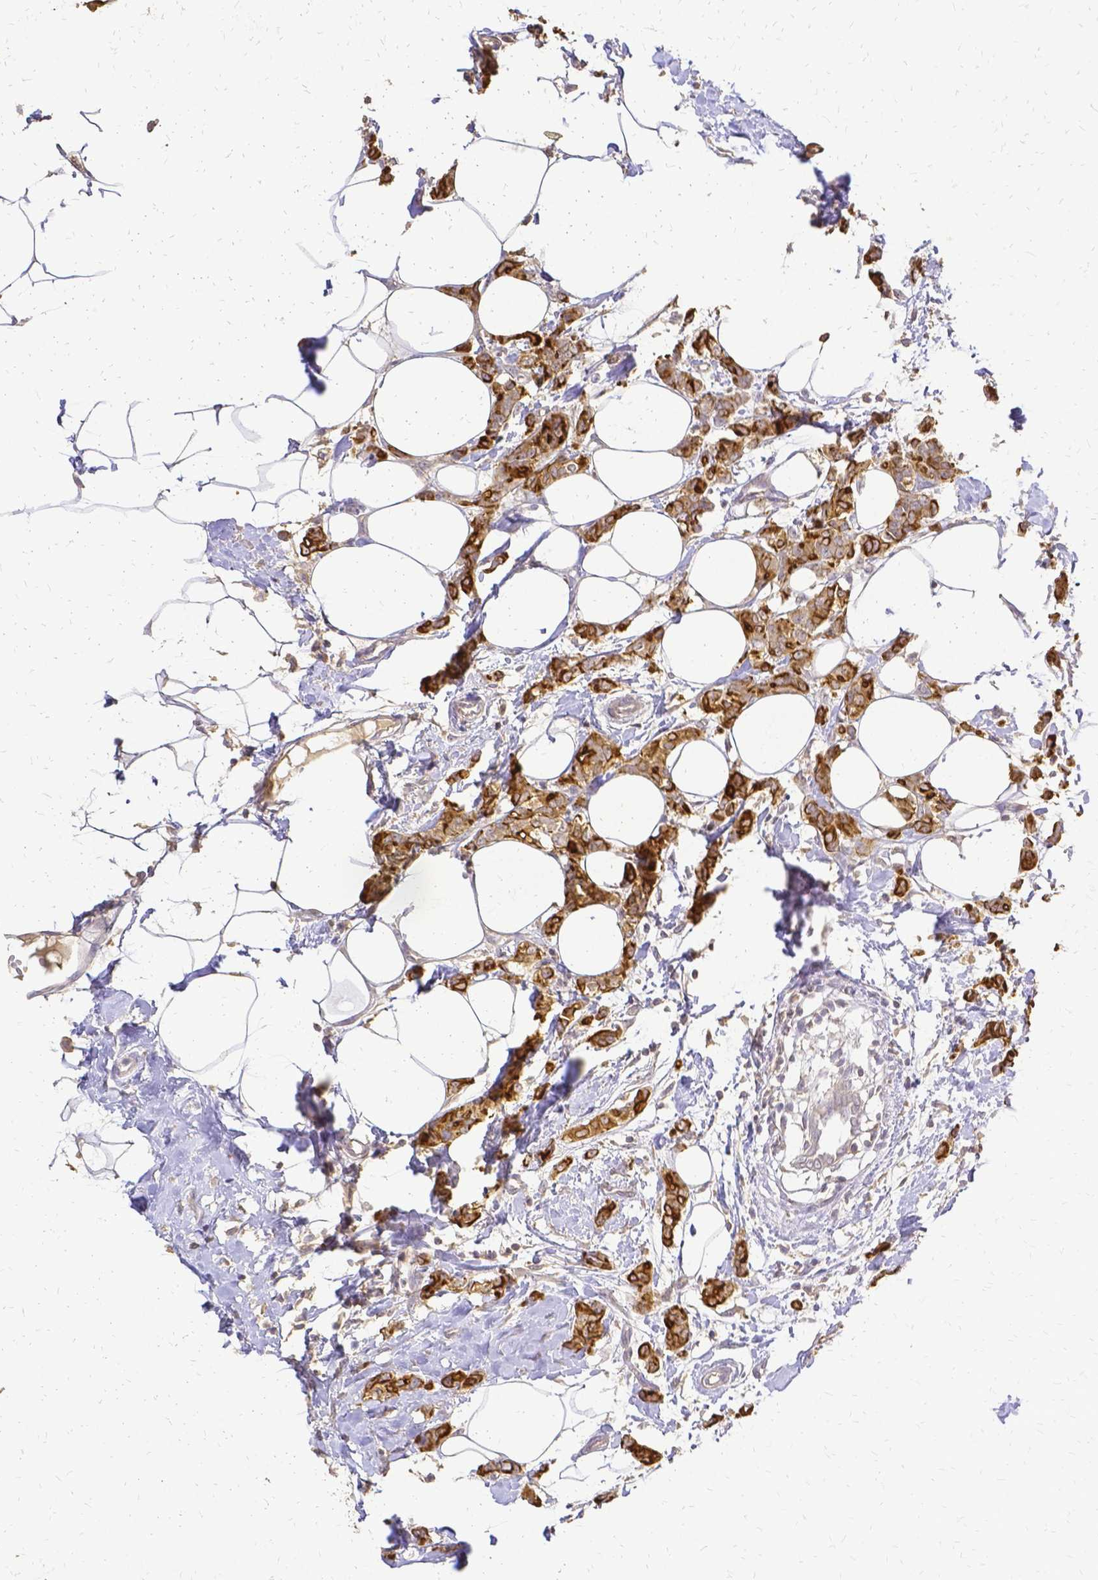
{"staining": {"intensity": "strong", "quantity": ">75%", "location": "cytoplasmic/membranous"}, "tissue": "breast cancer", "cell_type": "Tumor cells", "image_type": "cancer", "snomed": [{"axis": "morphology", "description": "Duct carcinoma"}, {"axis": "topography", "description": "Breast"}], "caption": "Immunohistochemistry (DAB (3,3'-diaminobenzidine)) staining of breast cancer (invasive ductal carcinoma) reveals strong cytoplasmic/membranous protein expression in approximately >75% of tumor cells.", "gene": "CIB1", "patient": {"sex": "female", "age": 40}}